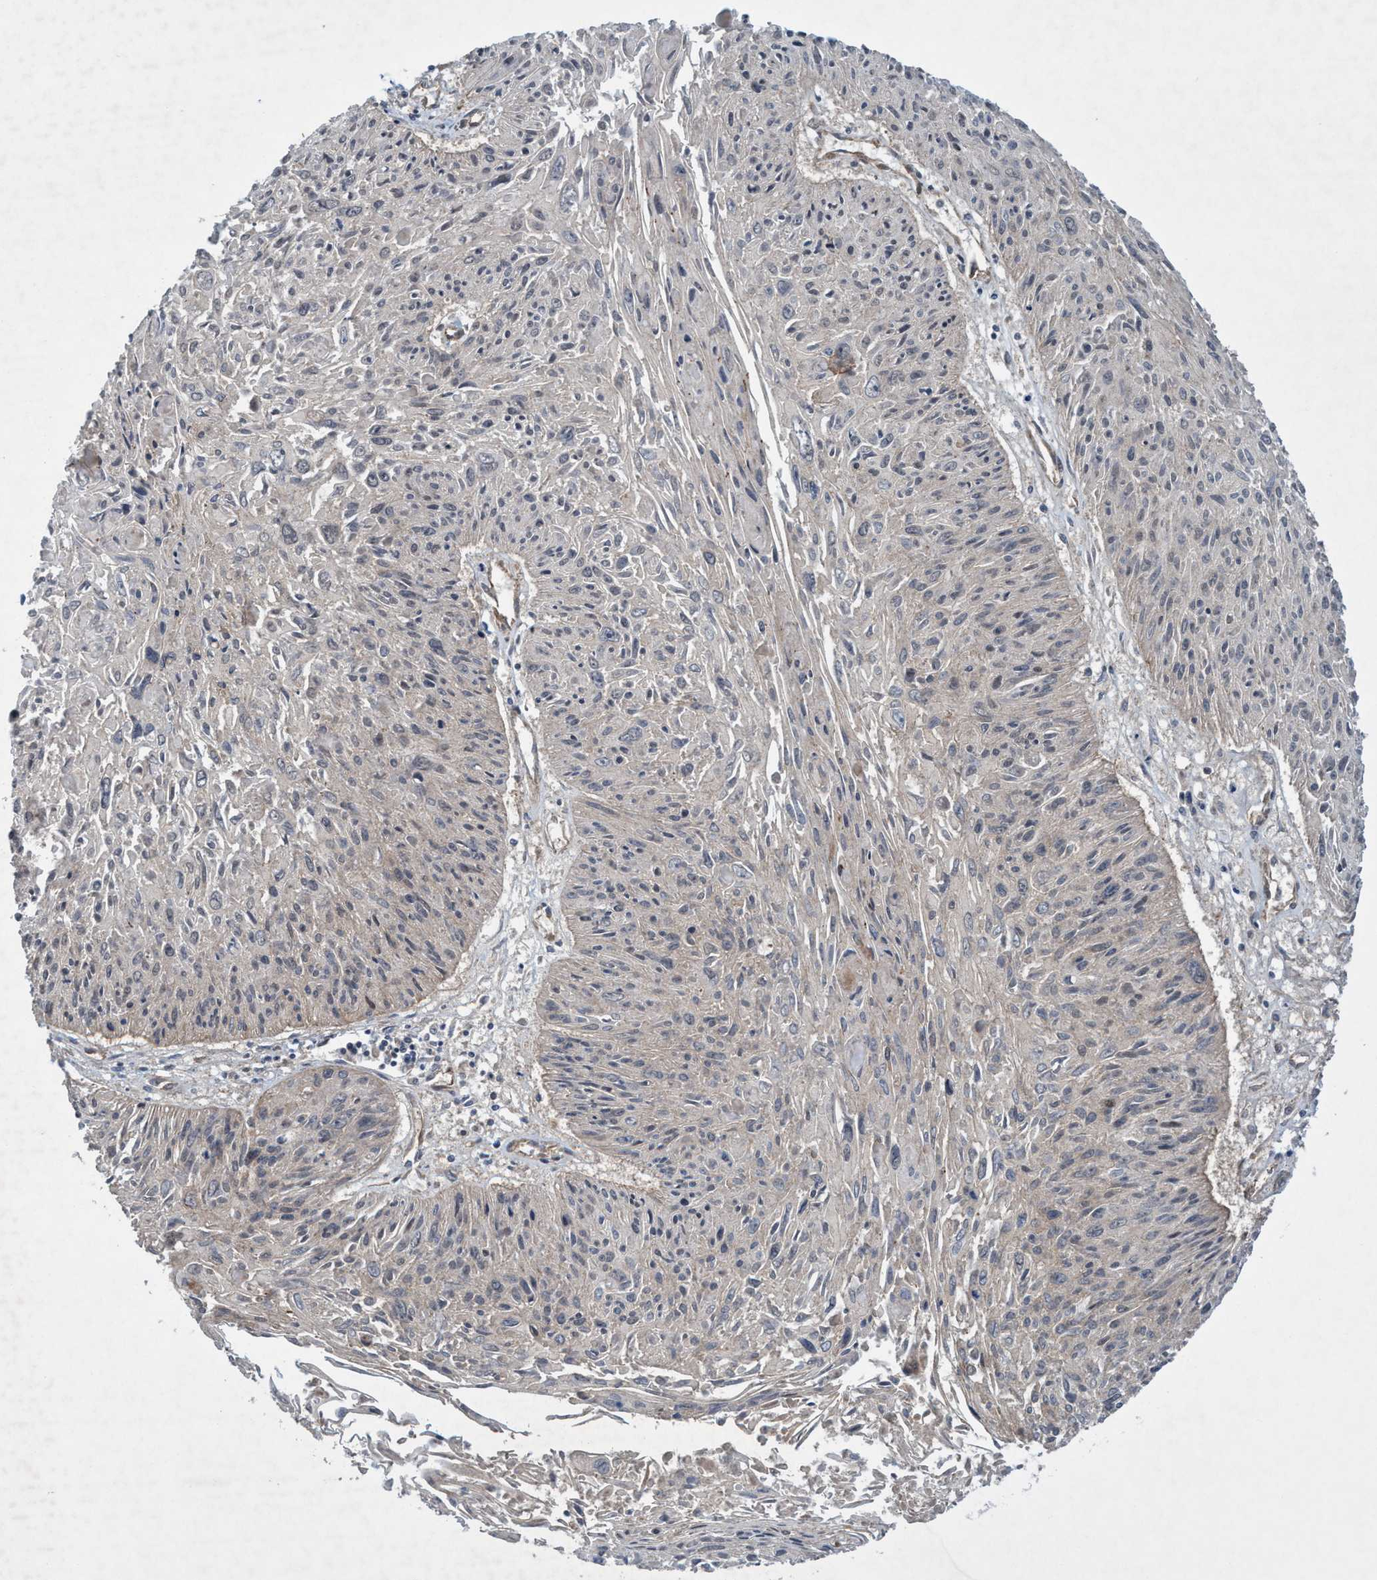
{"staining": {"intensity": "negative", "quantity": "none", "location": "none"}, "tissue": "cervical cancer", "cell_type": "Tumor cells", "image_type": "cancer", "snomed": [{"axis": "morphology", "description": "Squamous cell carcinoma, NOS"}, {"axis": "topography", "description": "Cervix"}], "caption": "Cervical cancer (squamous cell carcinoma) was stained to show a protein in brown. There is no significant staining in tumor cells.", "gene": "TRIM65", "patient": {"sex": "female", "age": 51}}